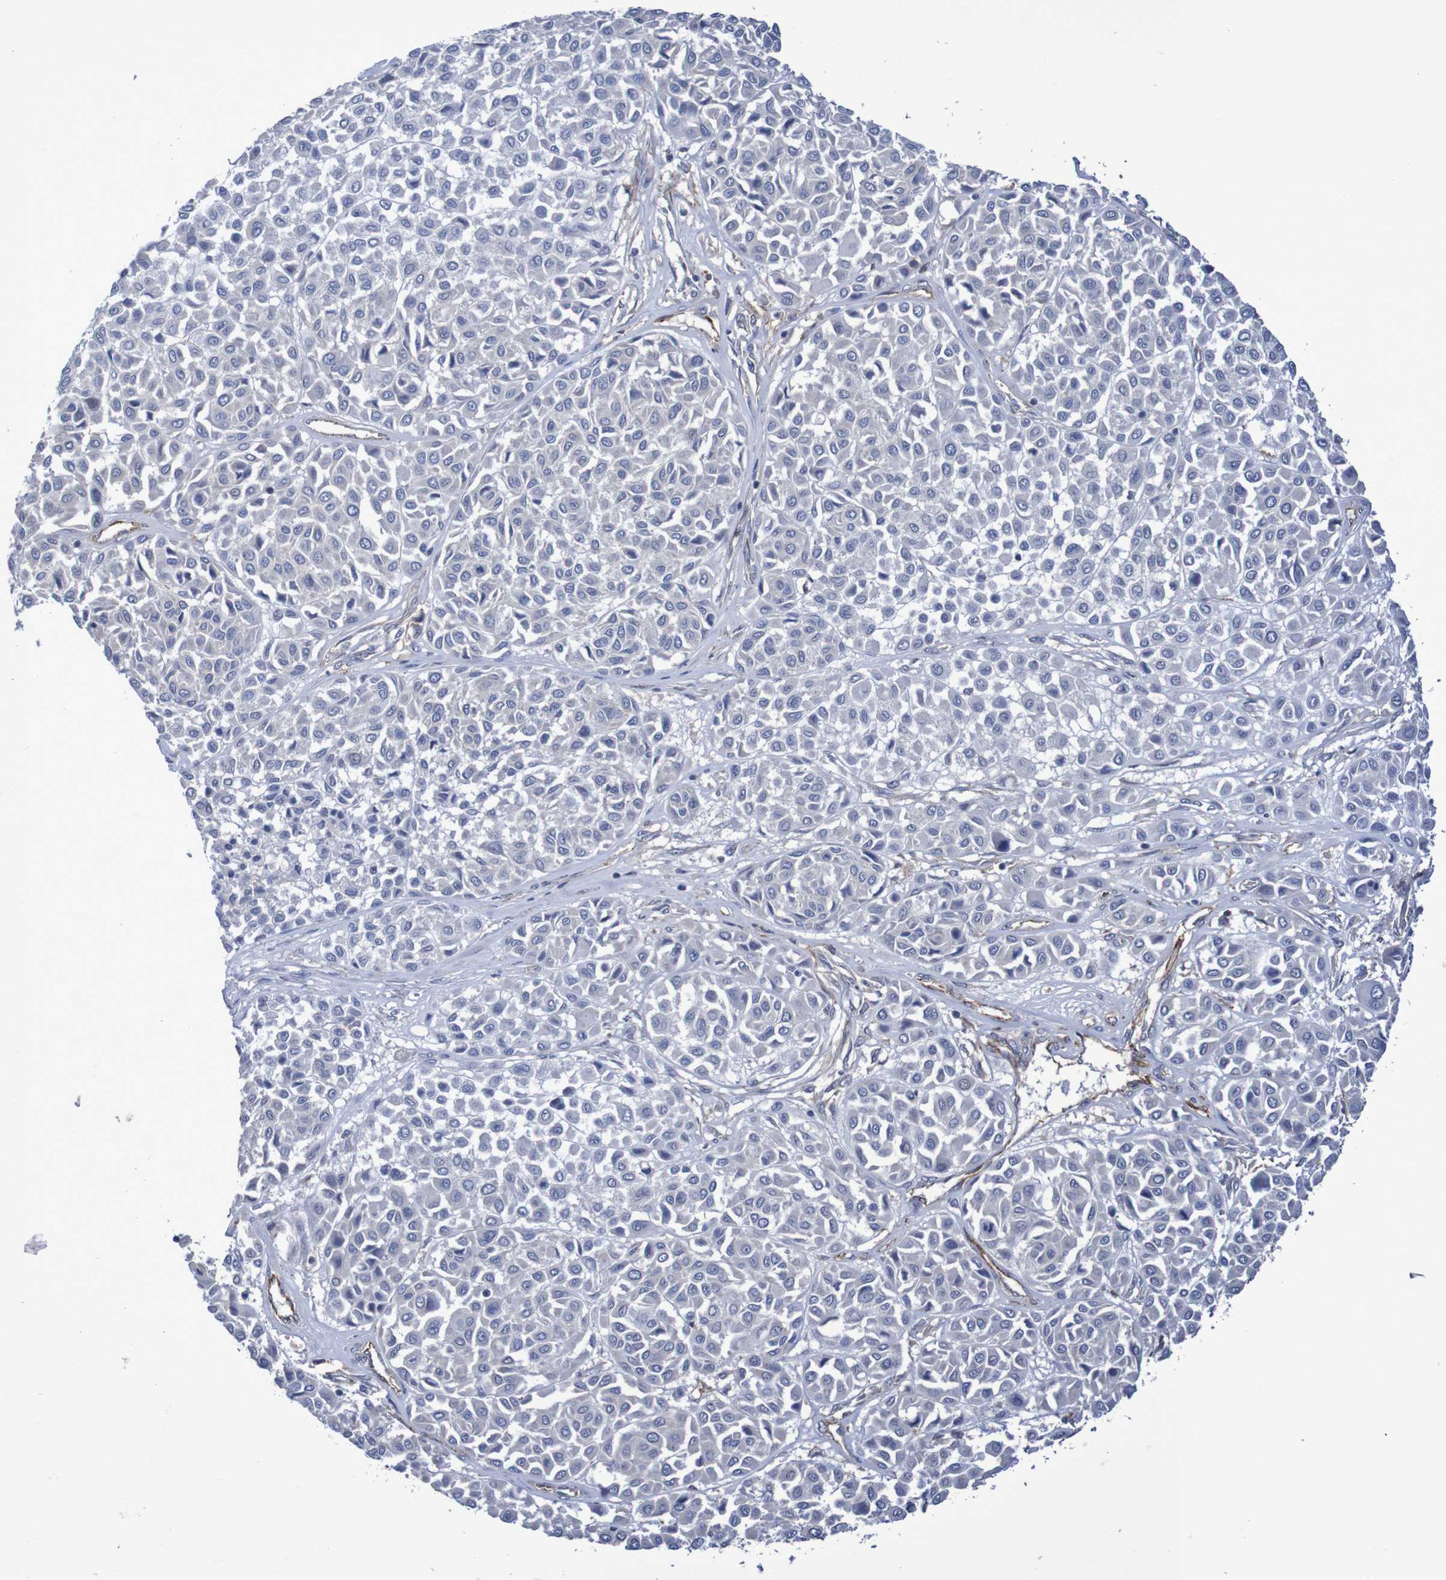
{"staining": {"intensity": "negative", "quantity": "none", "location": "none"}, "tissue": "melanoma", "cell_type": "Tumor cells", "image_type": "cancer", "snomed": [{"axis": "morphology", "description": "Malignant melanoma, Metastatic site"}, {"axis": "topography", "description": "Soft tissue"}], "caption": "This is a histopathology image of immunohistochemistry (IHC) staining of malignant melanoma (metastatic site), which shows no positivity in tumor cells.", "gene": "NECTIN2", "patient": {"sex": "male", "age": 41}}